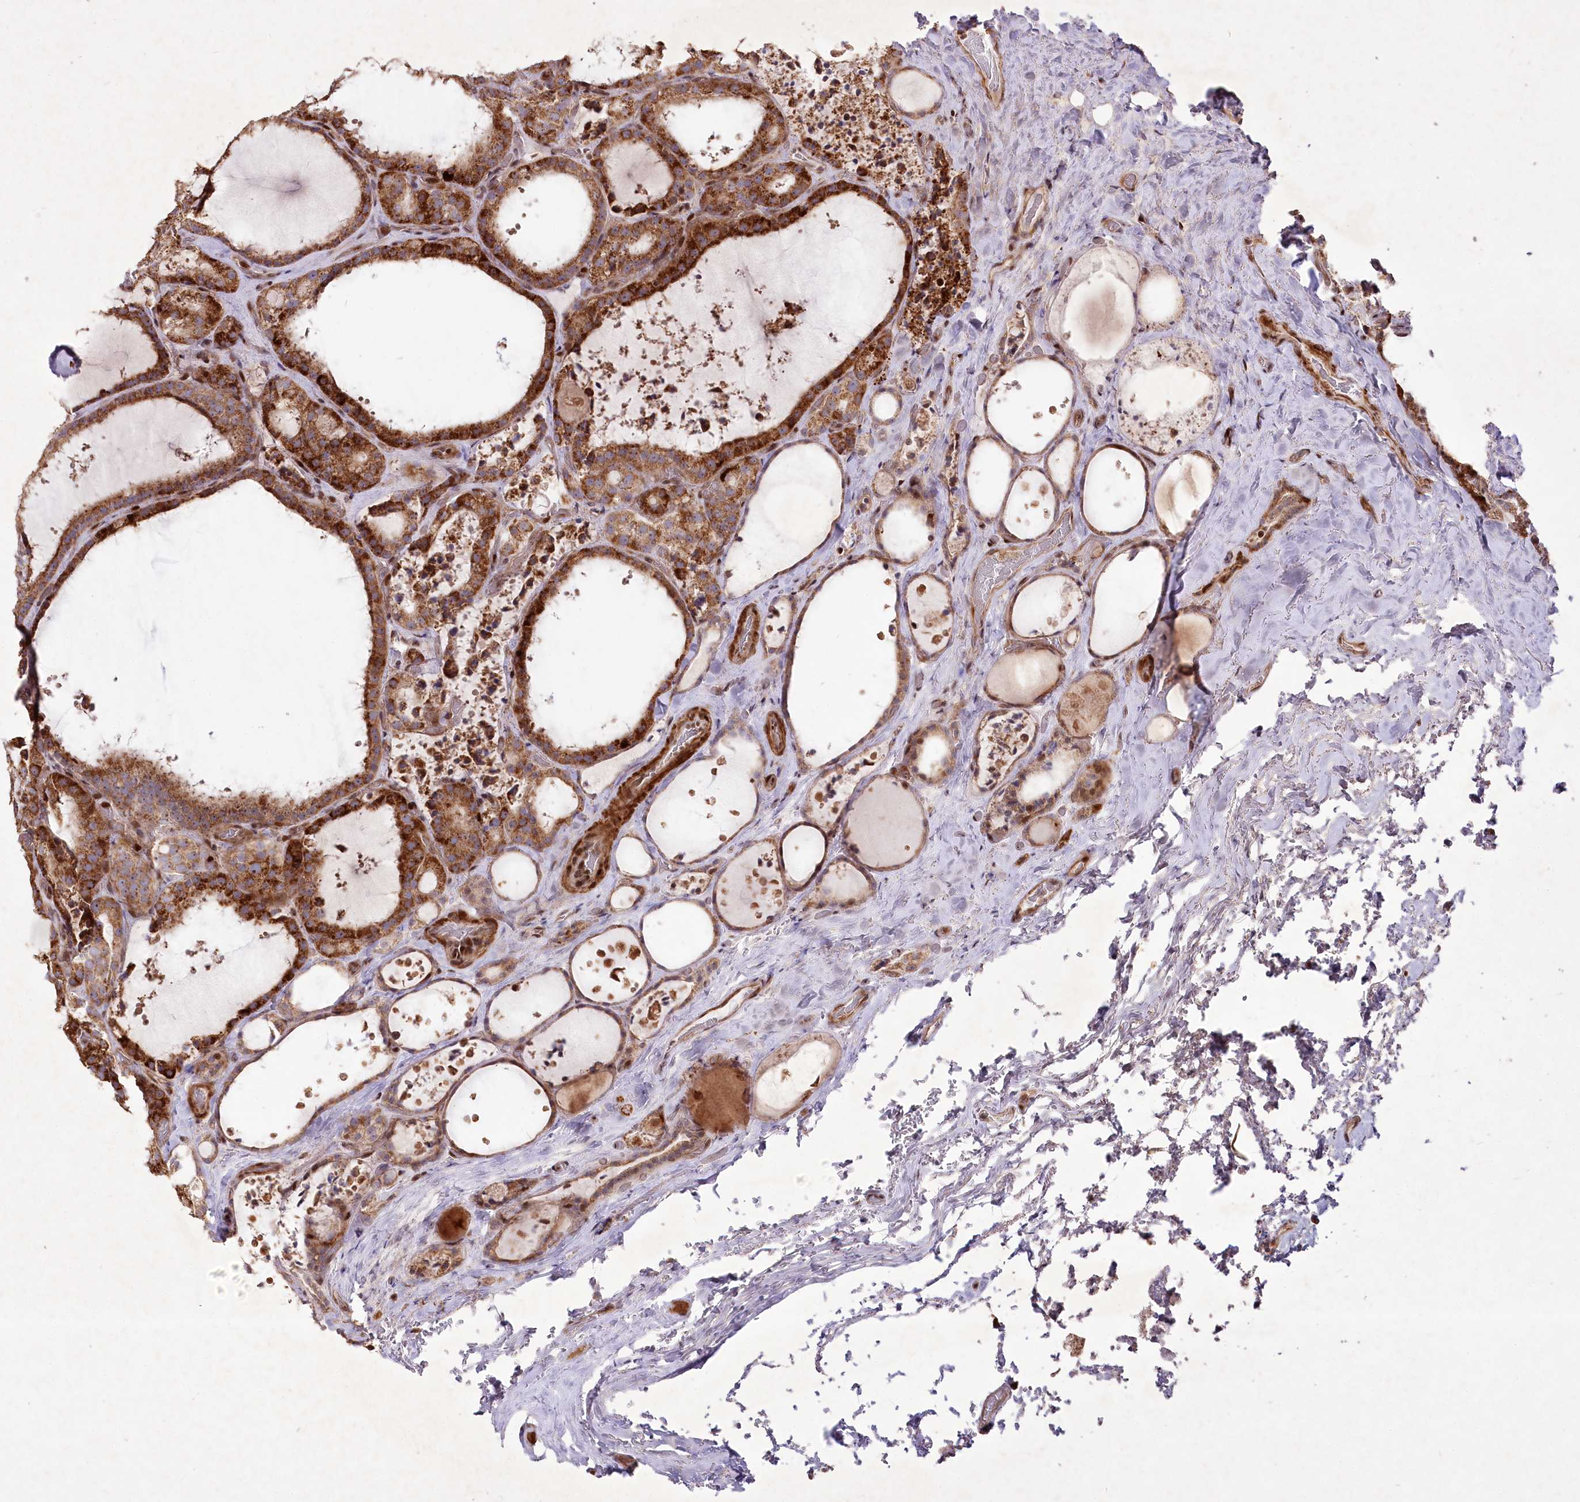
{"staining": {"intensity": "strong", "quantity": ">75%", "location": "cytoplasmic/membranous"}, "tissue": "thyroid cancer", "cell_type": "Tumor cells", "image_type": "cancer", "snomed": [{"axis": "morphology", "description": "Papillary adenocarcinoma, NOS"}, {"axis": "topography", "description": "Thyroid gland"}], "caption": "A histopathology image of human thyroid cancer (papillary adenocarcinoma) stained for a protein exhibits strong cytoplasmic/membranous brown staining in tumor cells.", "gene": "PSTK", "patient": {"sex": "male", "age": 77}}